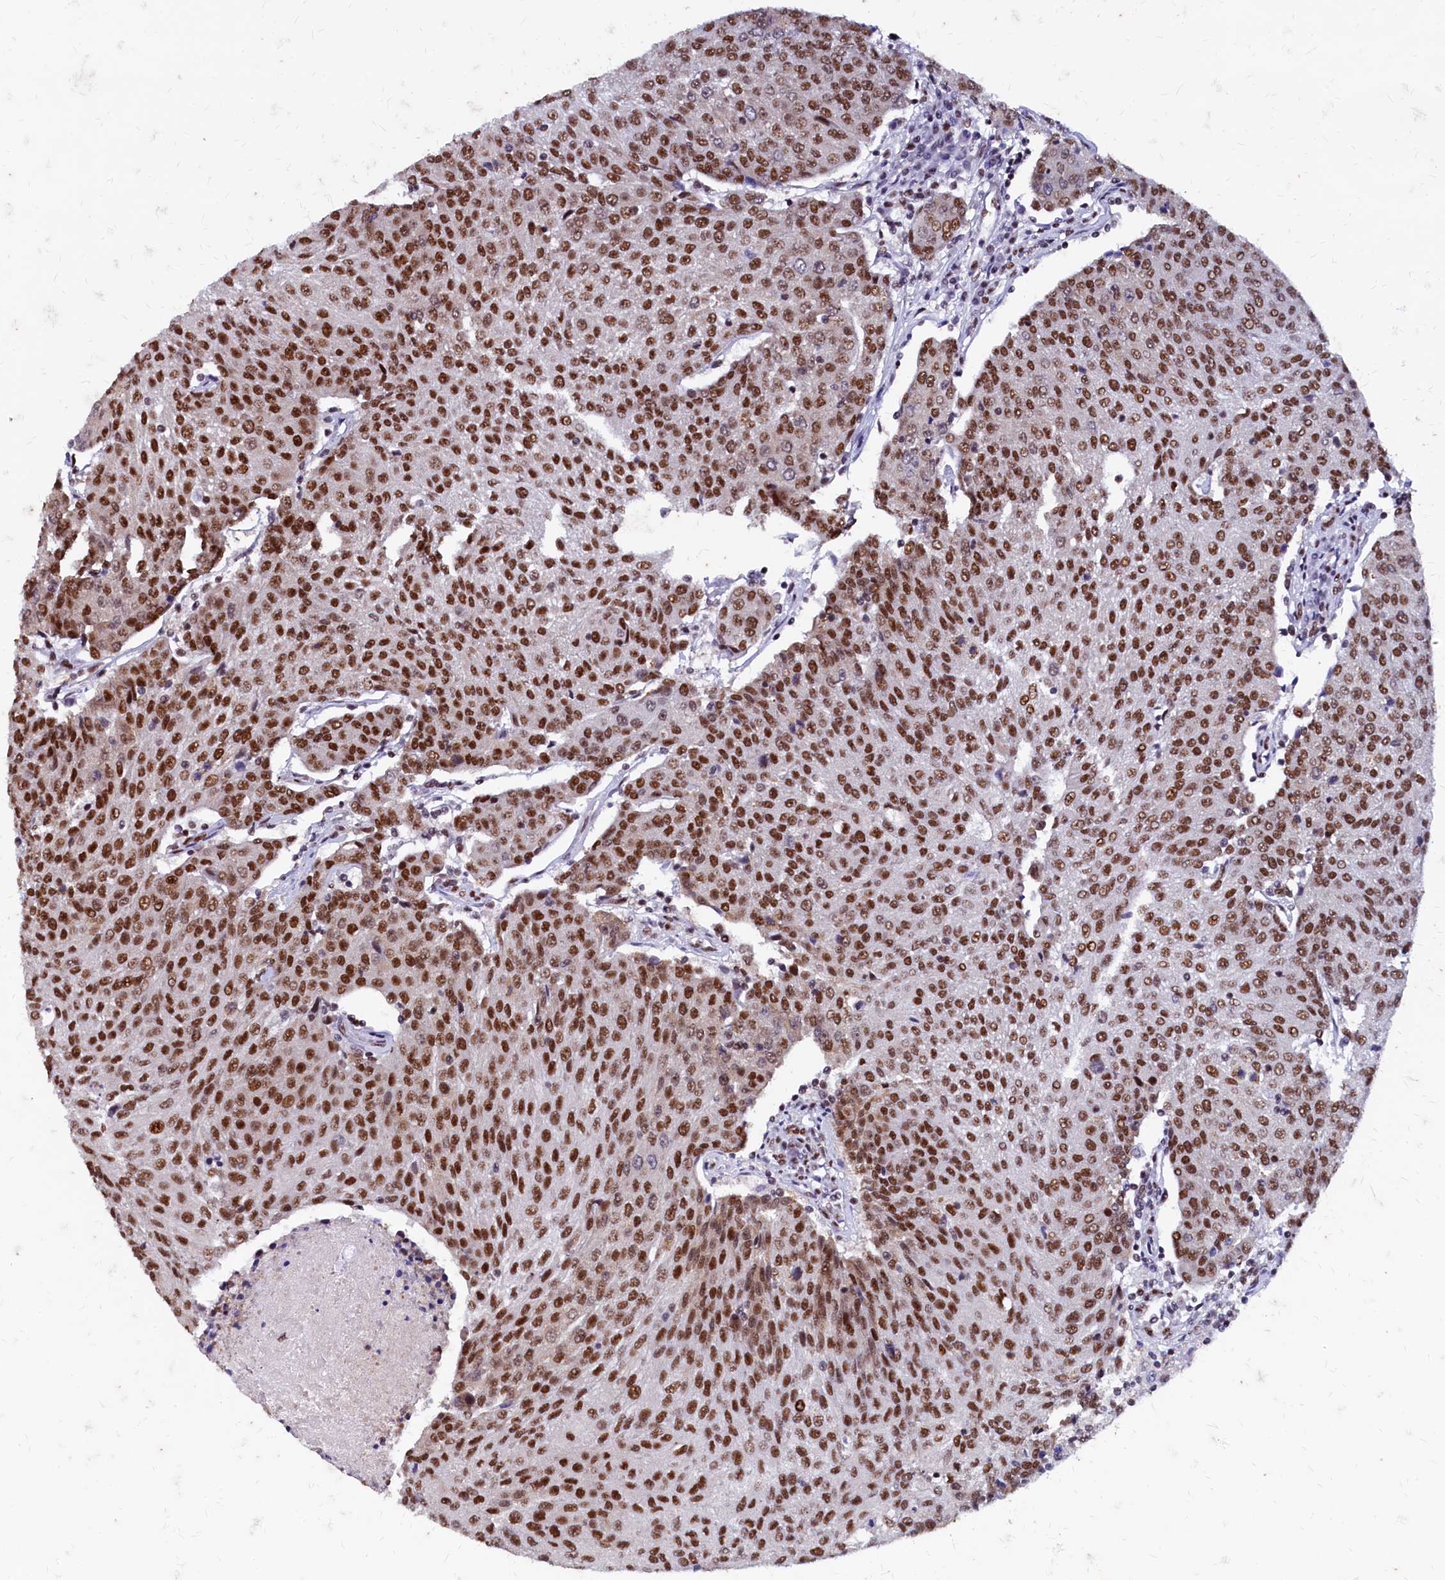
{"staining": {"intensity": "strong", "quantity": ">75%", "location": "nuclear"}, "tissue": "urothelial cancer", "cell_type": "Tumor cells", "image_type": "cancer", "snomed": [{"axis": "morphology", "description": "Urothelial carcinoma, High grade"}, {"axis": "topography", "description": "Urinary bladder"}], "caption": "Tumor cells display strong nuclear expression in about >75% of cells in urothelial cancer. The protein of interest is shown in brown color, while the nuclei are stained blue.", "gene": "CPSF7", "patient": {"sex": "female", "age": 85}}